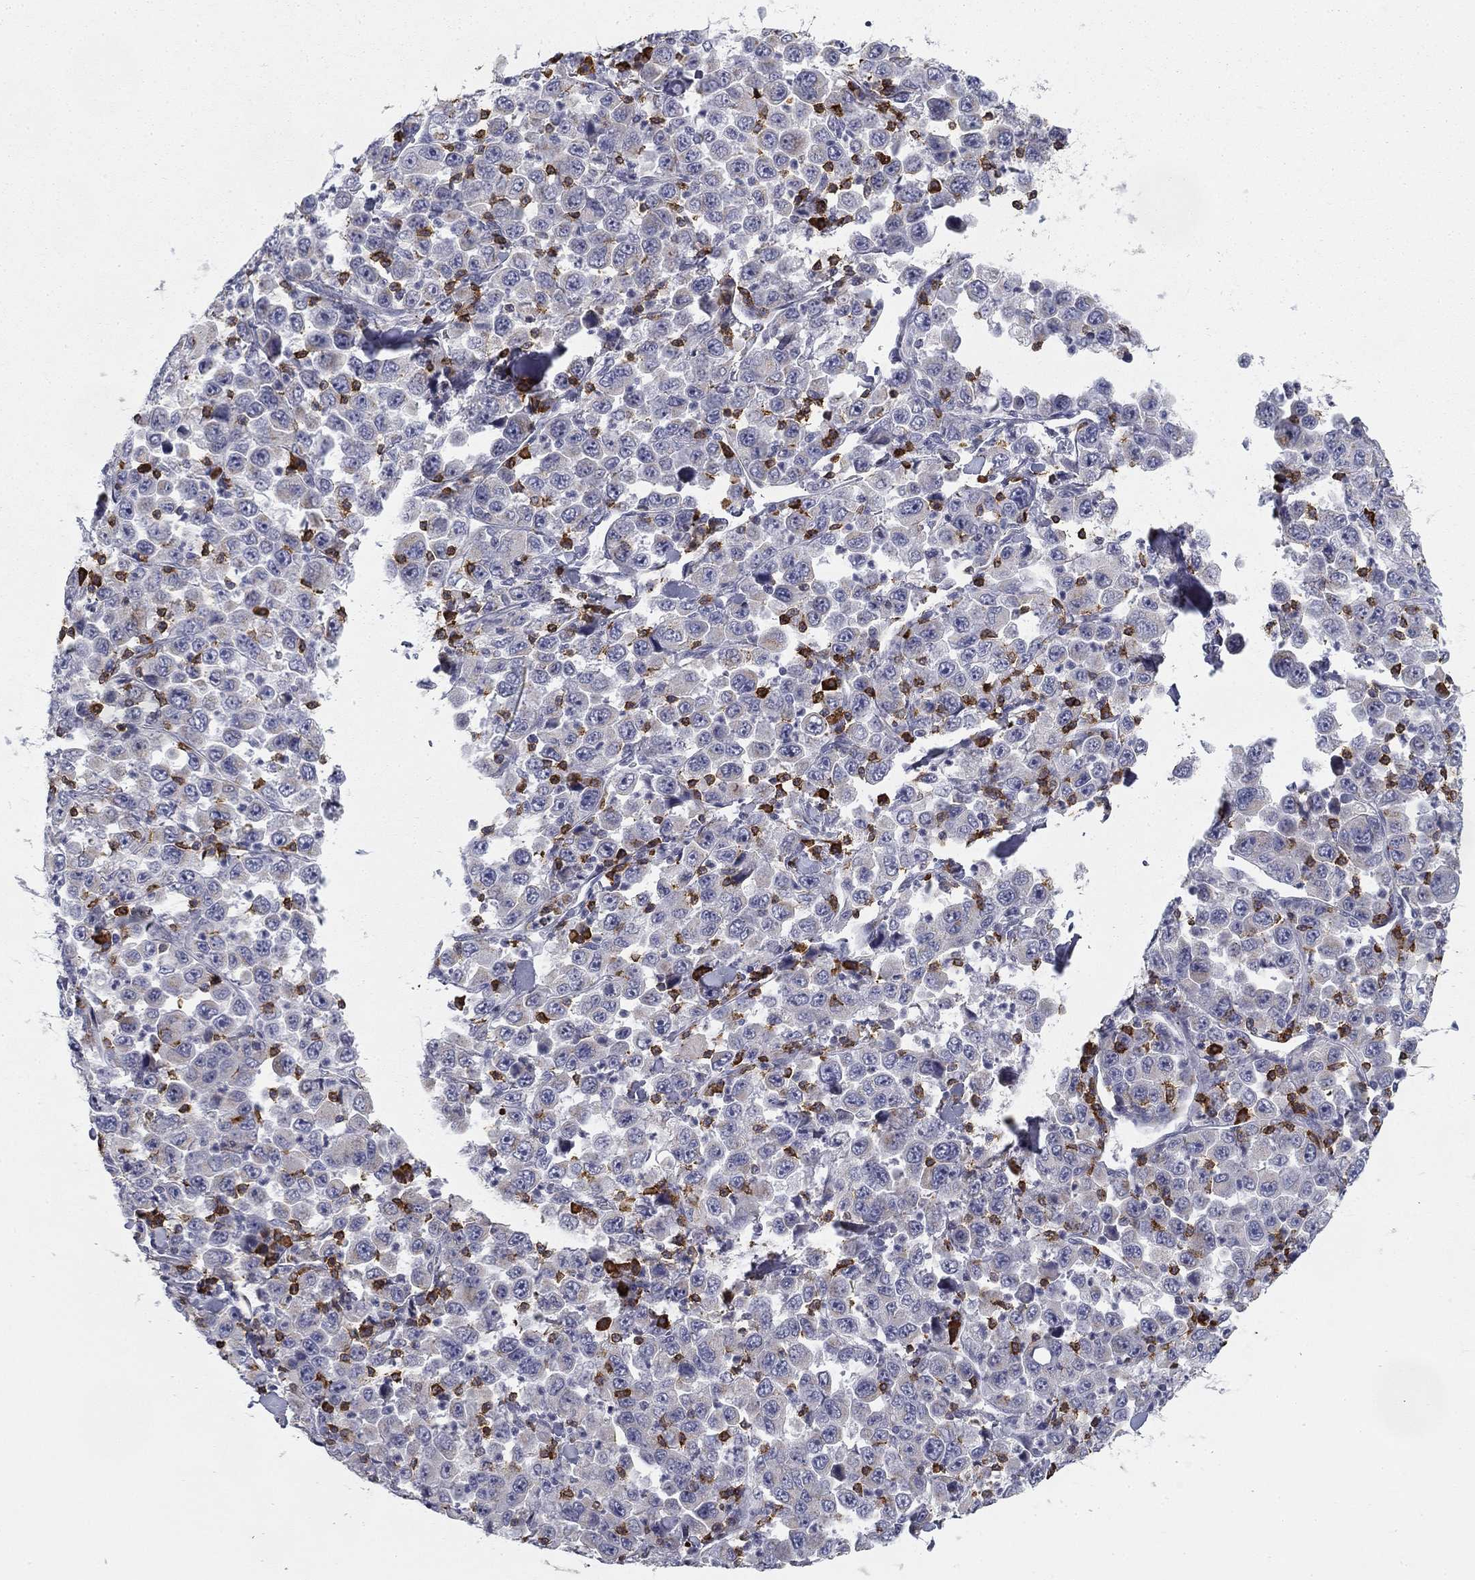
{"staining": {"intensity": "negative", "quantity": "none", "location": "none"}, "tissue": "stomach cancer", "cell_type": "Tumor cells", "image_type": "cancer", "snomed": [{"axis": "morphology", "description": "Normal tissue, NOS"}, {"axis": "morphology", "description": "Adenocarcinoma, NOS"}, {"axis": "topography", "description": "Stomach, upper"}, {"axis": "topography", "description": "Stomach"}], "caption": "This image is of stomach cancer stained with immunohistochemistry (IHC) to label a protein in brown with the nuclei are counter-stained blue. There is no positivity in tumor cells.", "gene": "TRAT1", "patient": {"sex": "male", "age": 59}}